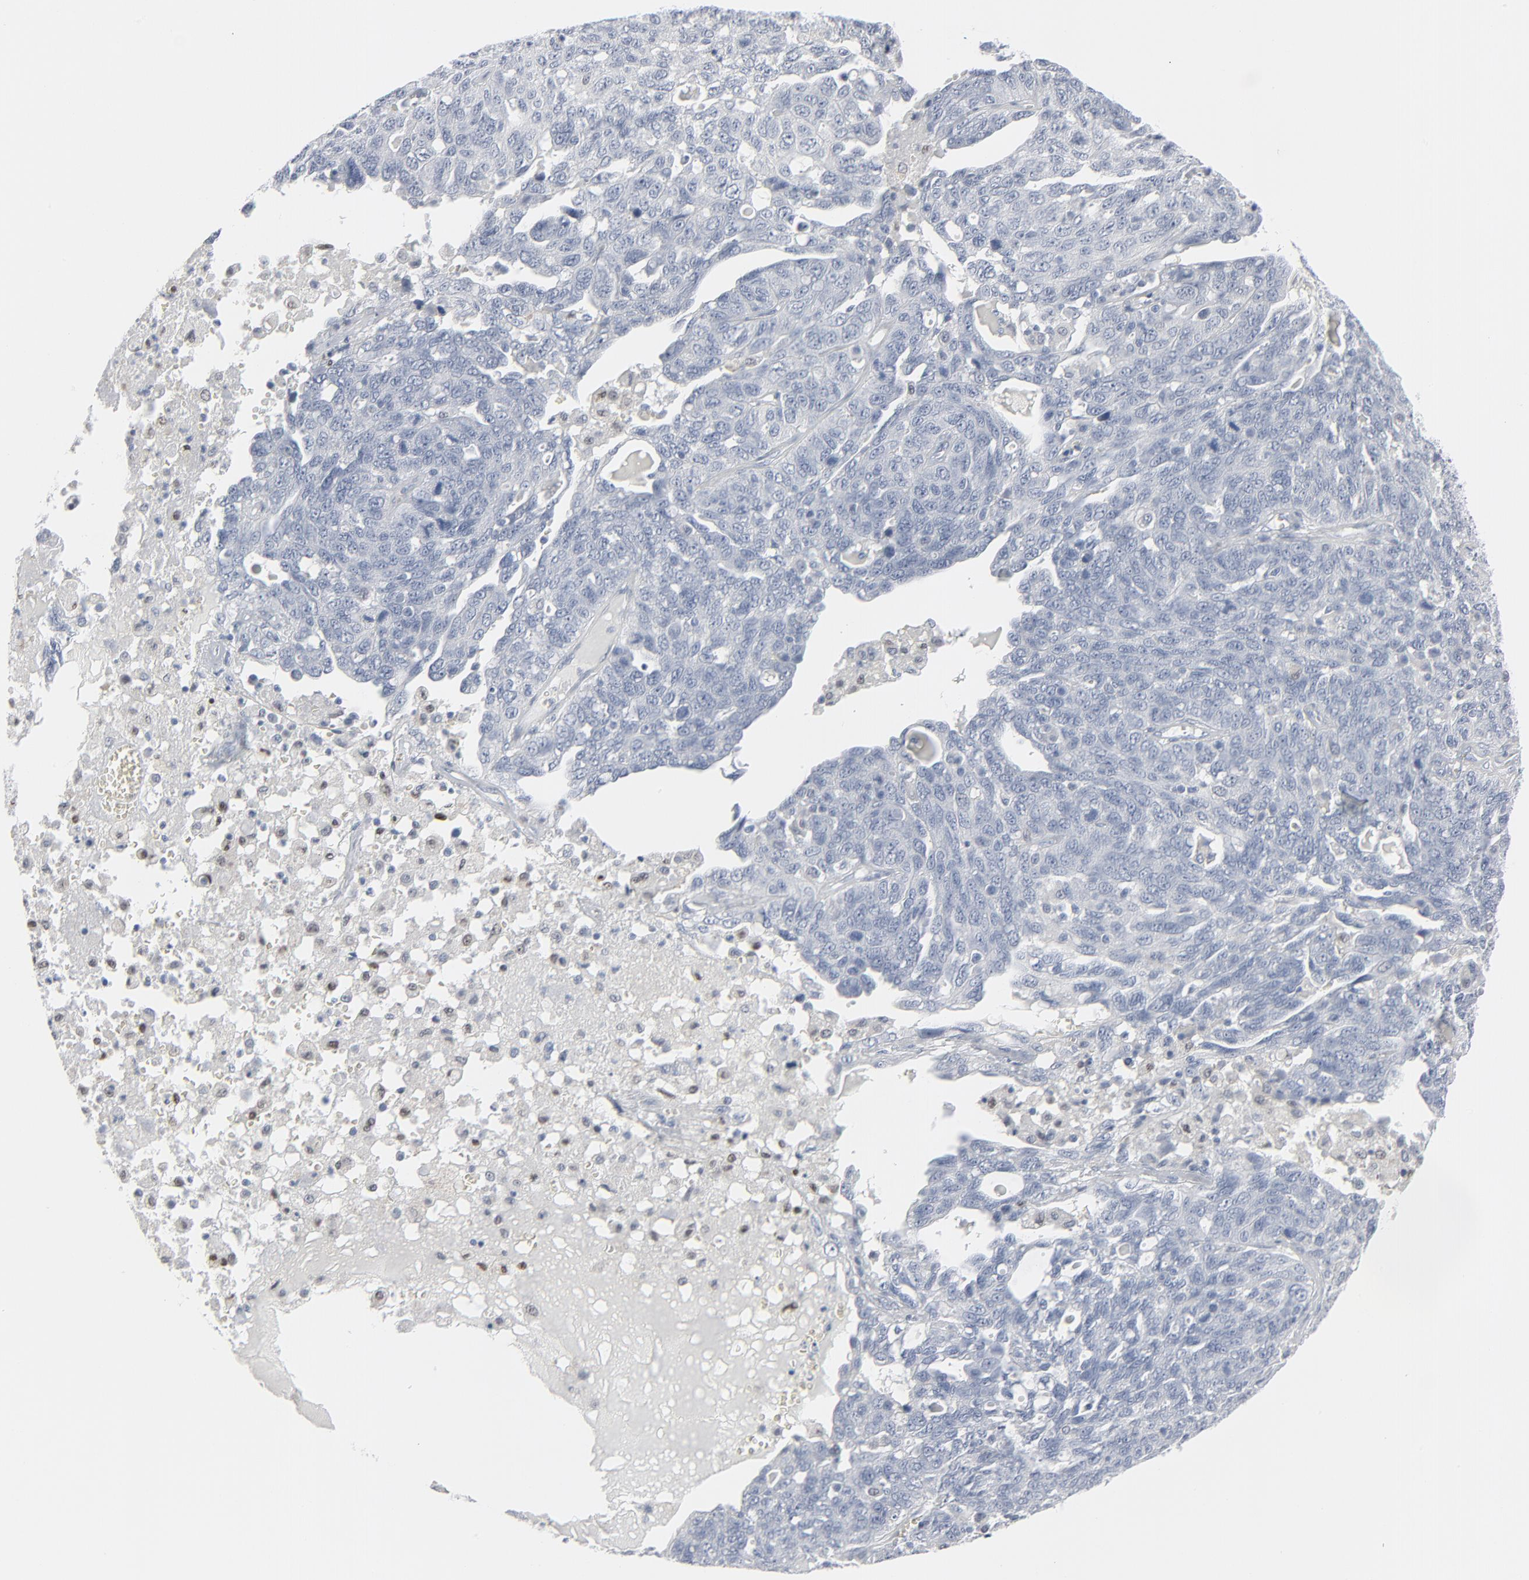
{"staining": {"intensity": "negative", "quantity": "none", "location": "none"}, "tissue": "ovarian cancer", "cell_type": "Tumor cells", "image_type": "cancer", "snomed": [{"axis": "morphology", "description": "Cystadenocarcinoma, serous, NOS"}, {"axis": "topography", "description": "Ovary"}], "caption": "IHC micrograph of neoplastic tissue: human ovarian serous cystadenocarcinoma stained with DAB (3,3'-diaminobenzidine) displays no significant protein staining in tumor cells.", "gene": "MITF", "patient": {"sex": "female", "age": 63}}